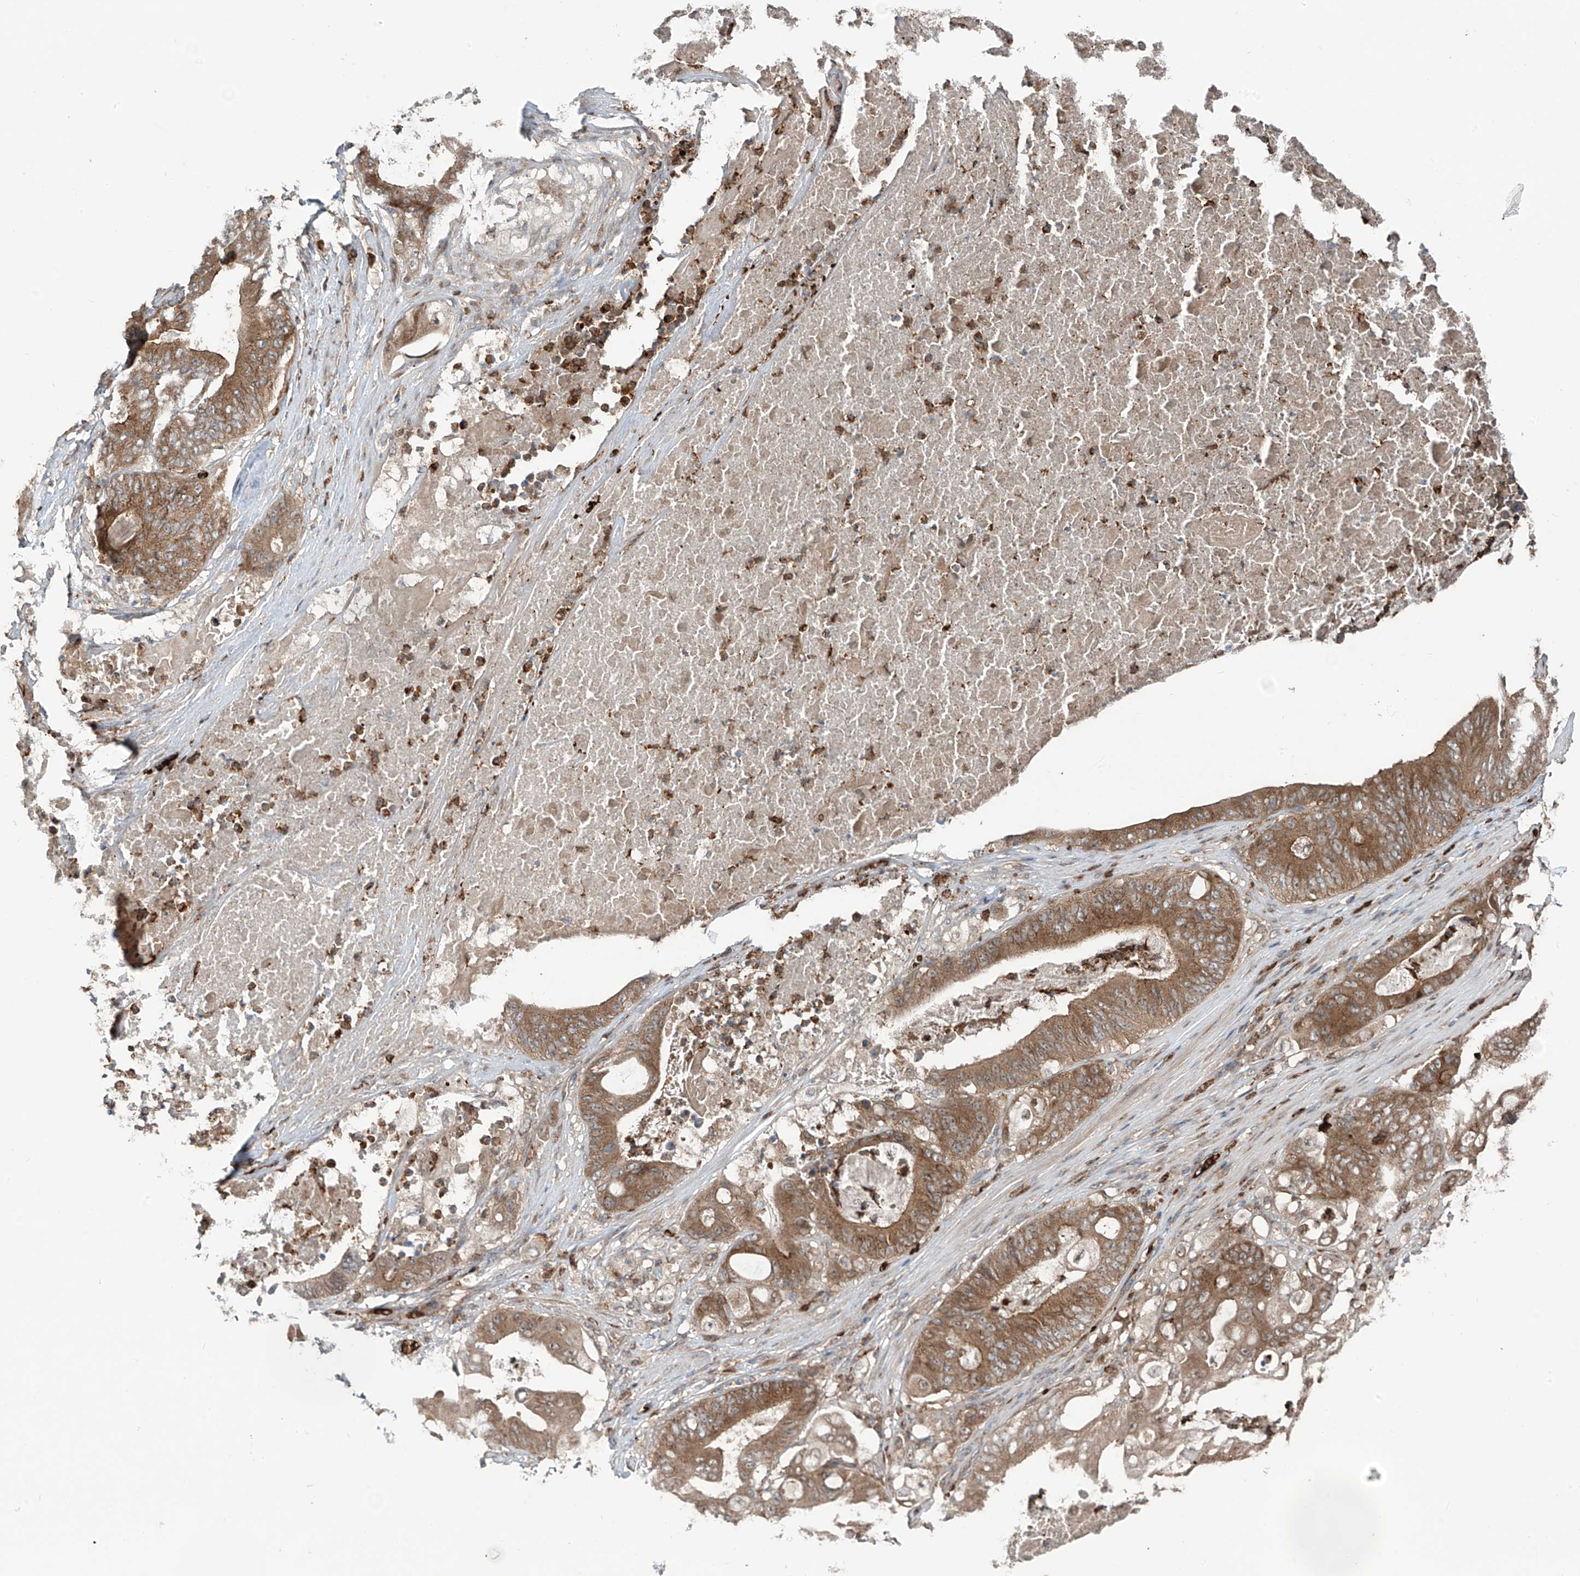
{"staining": {"intensity": "moderate", "quantity": ">75%", "location": "cytoplasmic/membranous"}, "tissue": "stomach cancer", "cell_type": "Tumor cells", "image_type": "cancer", "snomed": [{"axis": "morphology", "description": "Adenocarcinoma, NOS"}, {"axis": "topography", "description": "Stomach"}], "caption": "Immunohistochemistry (IHC) (DAB) staining of stomach cancer (adenocarcinoma) shows moderate cytoplasmic/membranous protein positivity in about >75% of tumor cells.", "gene": "ZDHHC9", "patient": {"sex": "female", "age": 73}}